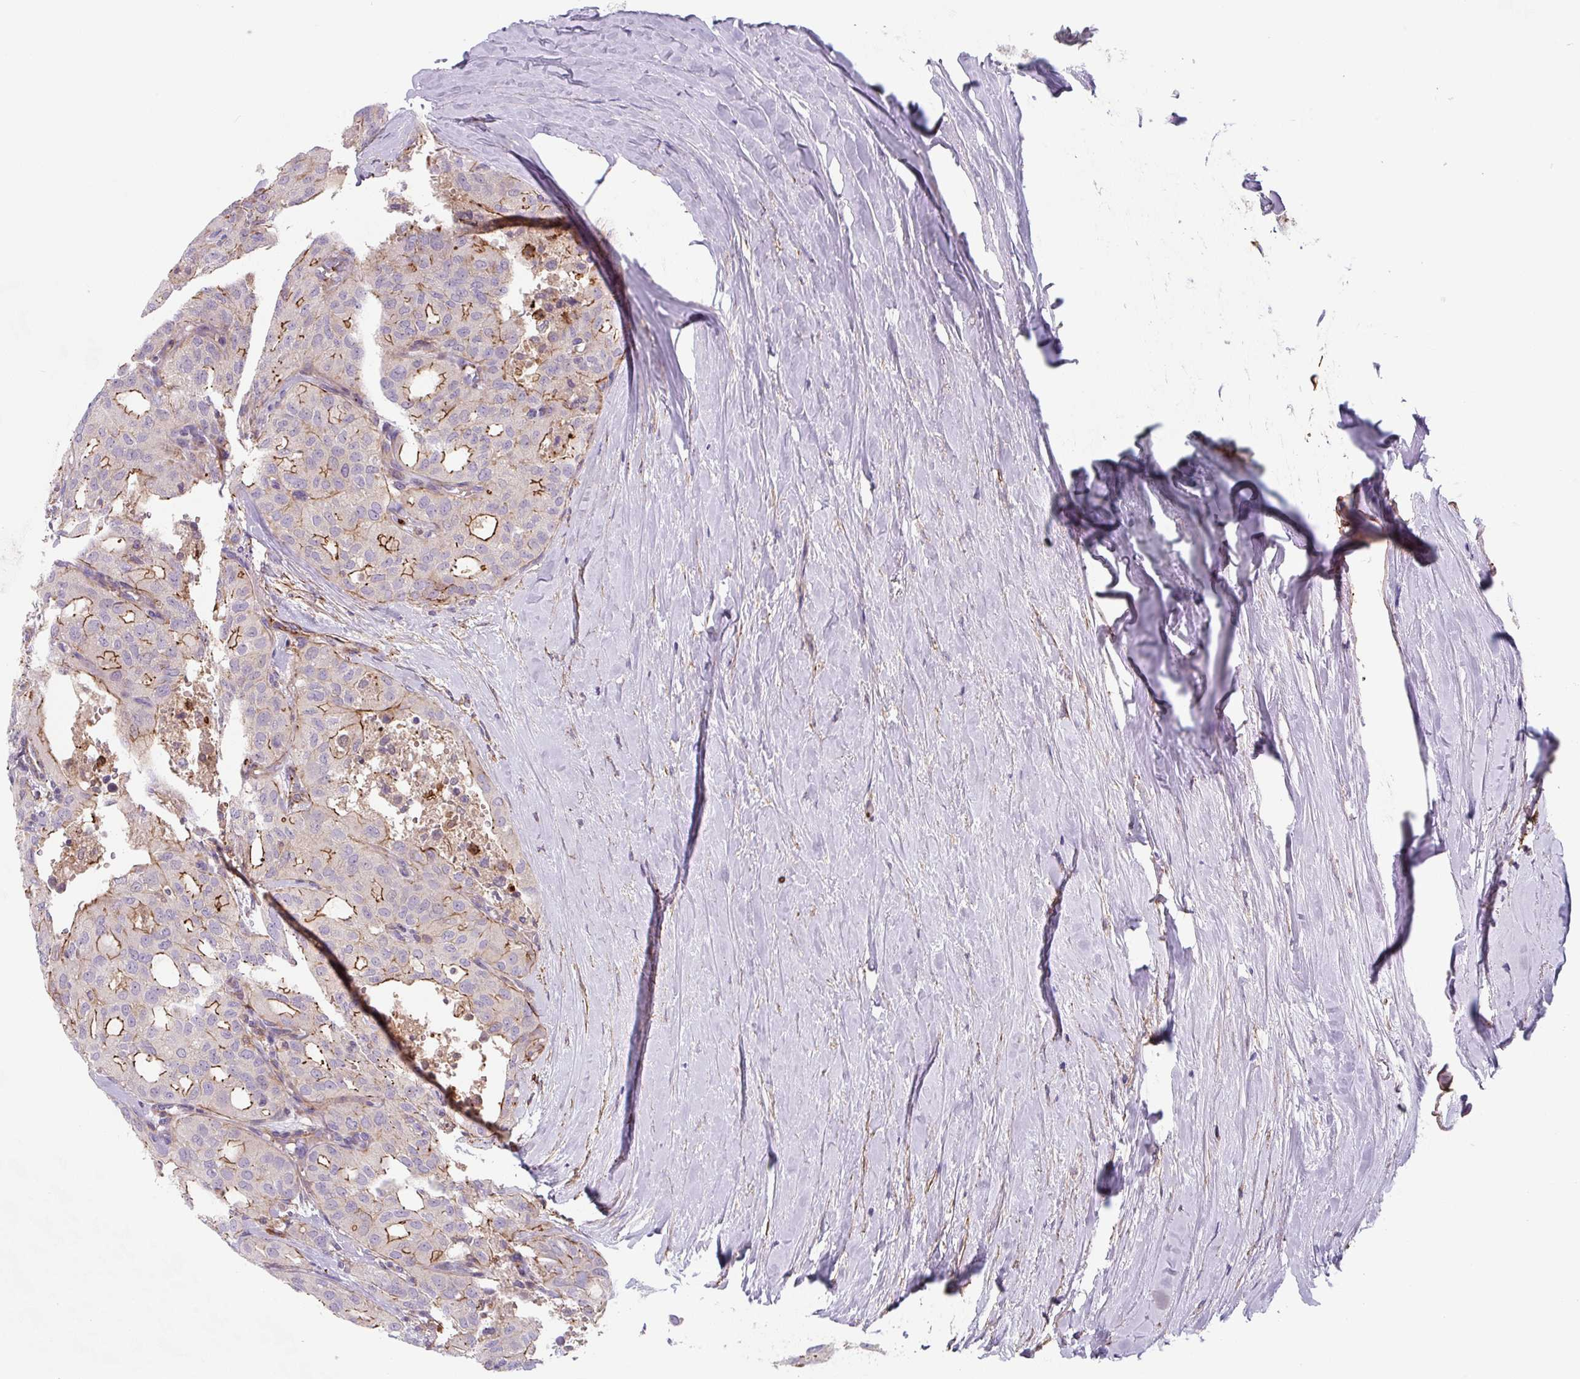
{"staining": {"intensity": "moderate", "quantity": "25%-75%", "location": "cytoplasmic/membranous"}, "tissue": "thyroid cancer", "cell_type": "Tumor cells", "image_type": "cancer", "snomed": [{"axis": "morphology", "description": "Follicular adenoma carcinoma, NOS"}, {"axis": "topography", "description": "Thyroid gland"}], "caption": "Immunohistochemistry (IHC) (DAB) staining of thyroid follicular adenoma carcinoma exhibits moderate cytoplasmic/membranous protein positivity in approximately 25%-75% of tumor cells.", "gene": "DHFR2", "patient": {"sex": "male", "age": 75}}